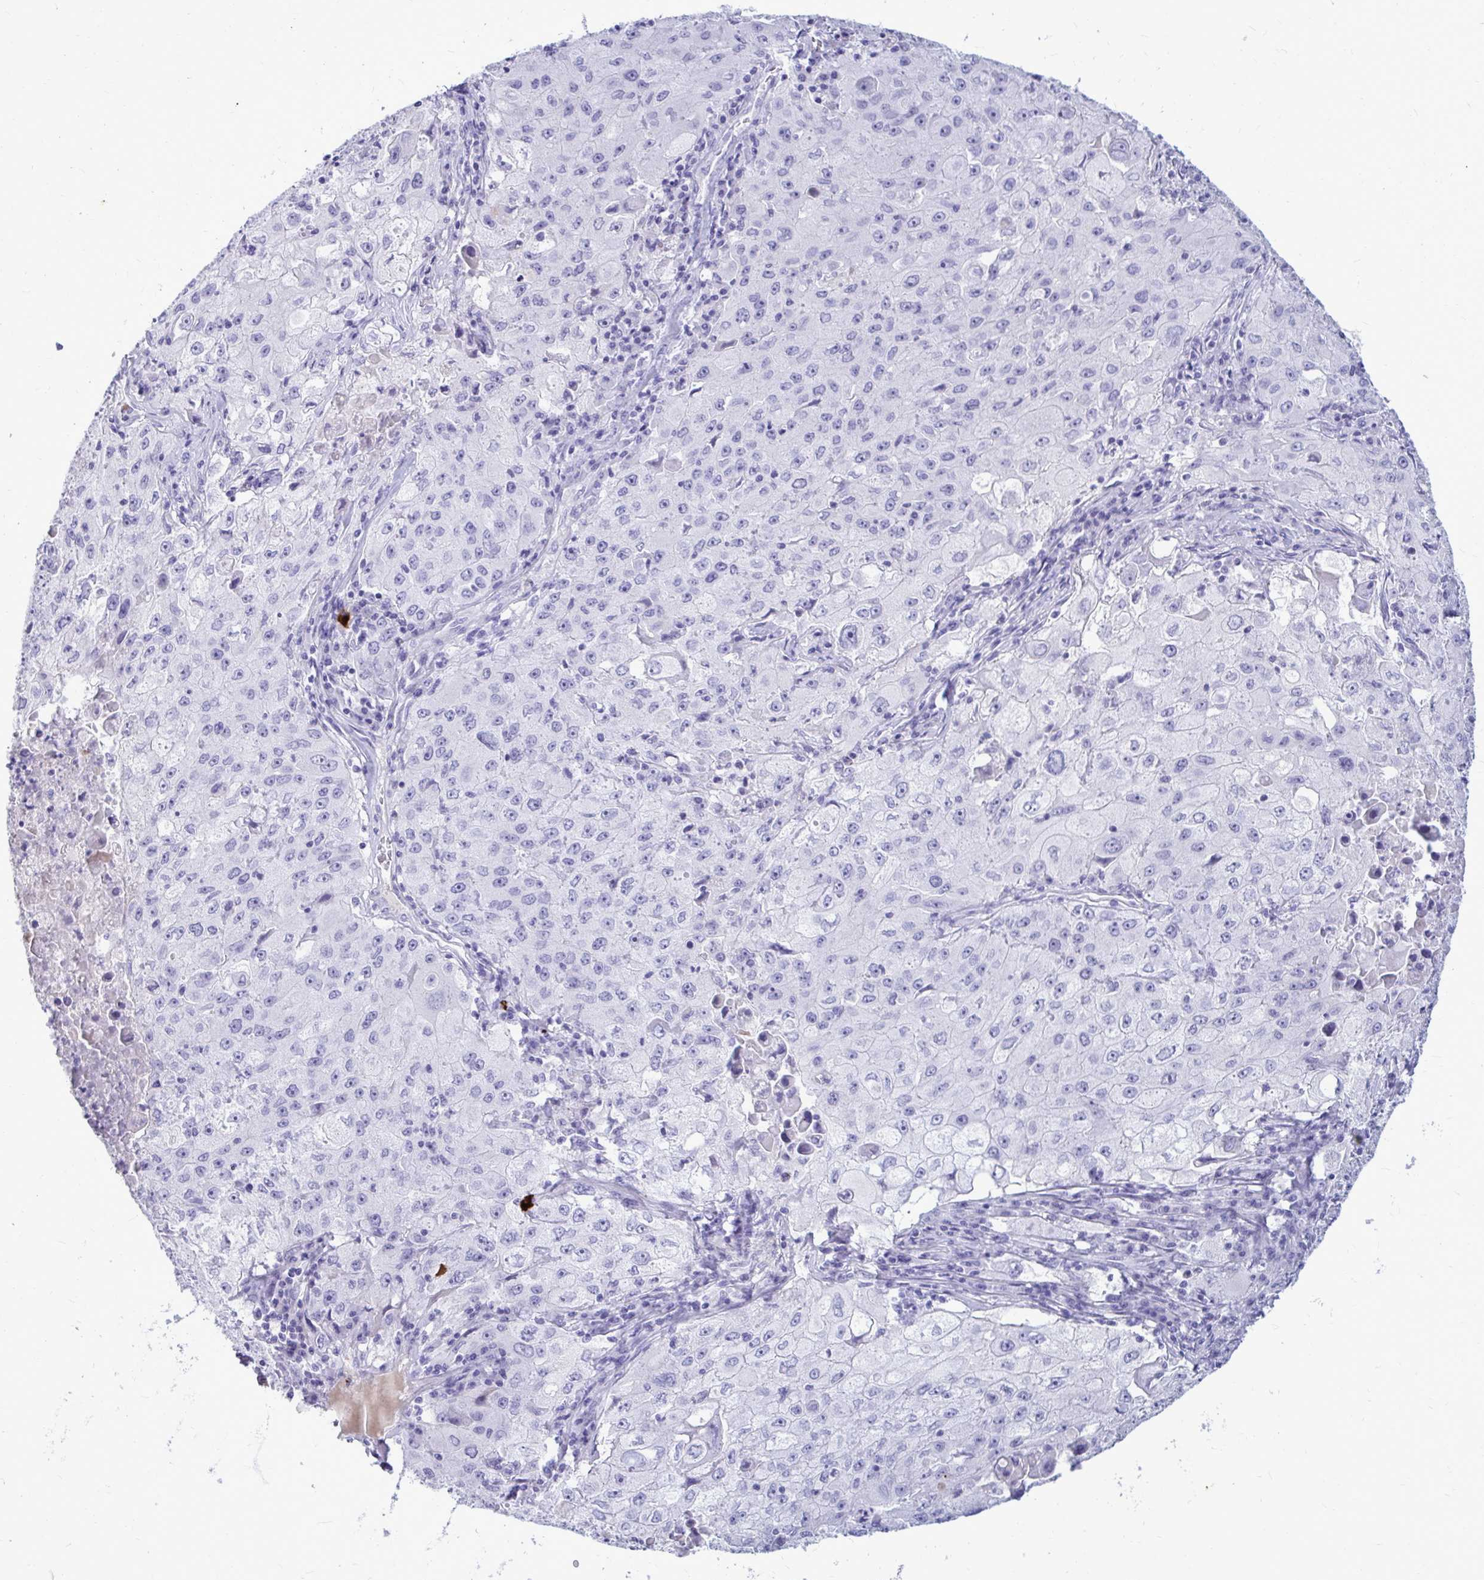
{"staining": {"intensity": "negative", "quantity": "none", "location": "none"}, "tissue": "lung cancer", "cell_type": "Tumor cells", "image_type": "cancer", "snomed": [{"axis": "morphology", "description": "Squamous cell carcinoma, NOS"}, {"axis": "topography", "description": "Lung"}], "caption": "Lung cancer (squamous cell carcinoma) was stained to show a protein in brown. There is no significant expression in tumor cells. (DAB (3,3'-diaminobenzidine) immunohistochemistry with hematoxylin counter stain).", "gene": "NANOGNB", "patient": {"sex": "male", "age": 63}}